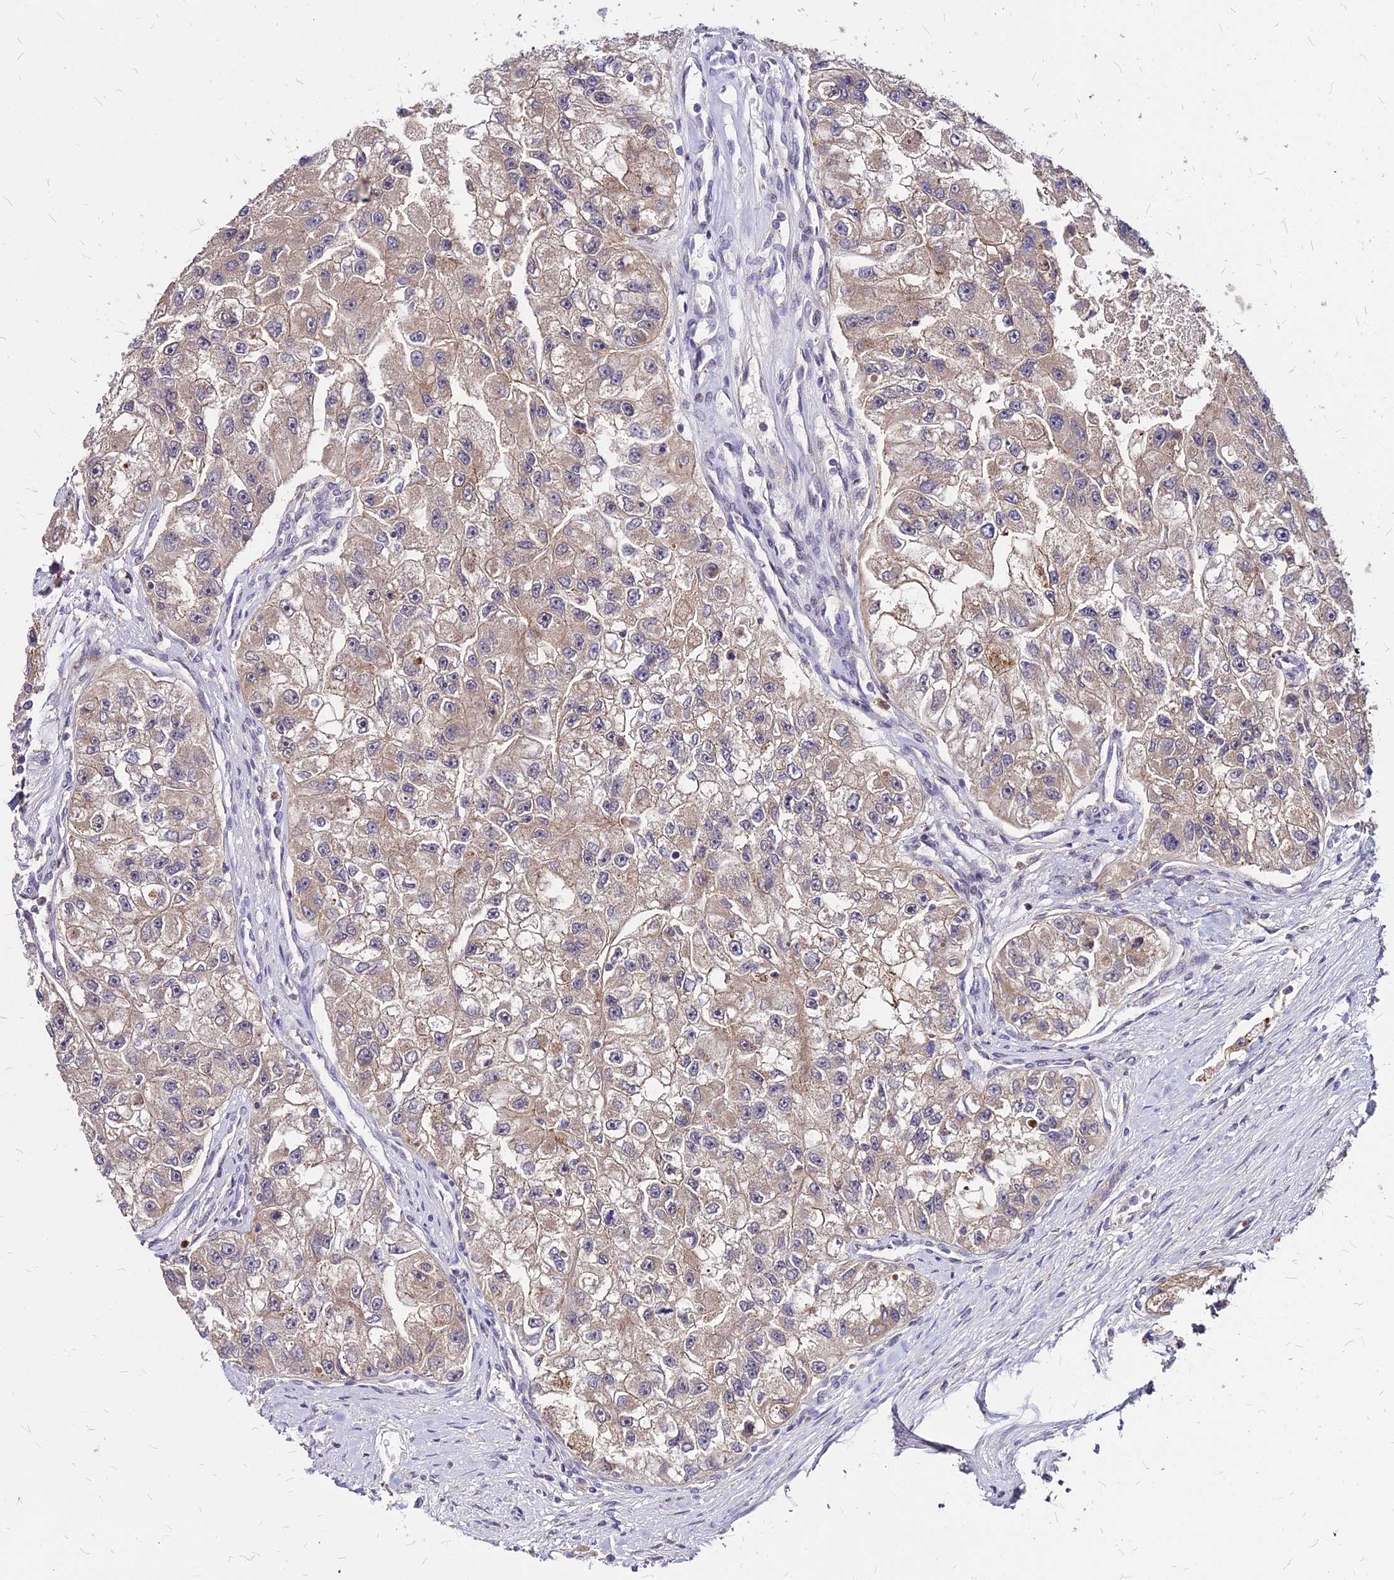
{"staining": {"intensity": "weak", "quantity": ">75%", "location": "cytoplasmic/membranous"}, "tissue": "renal cancer", "cell_type": "Tumor cells", "image_type": "cancer", "snomed": [{"axis": "morphology", "description": "Adenocarcinoma, NOS"}, {"axis": "topography", "description": "Kidney"}], "caption": "Protein staining of adenocarcinoma (renal) tissue shows weak cytoplasmic/membranous expression in about >75% of tumor cells.", "gene": "APBA3", "patient": {"sex": "male", "age": 63}}